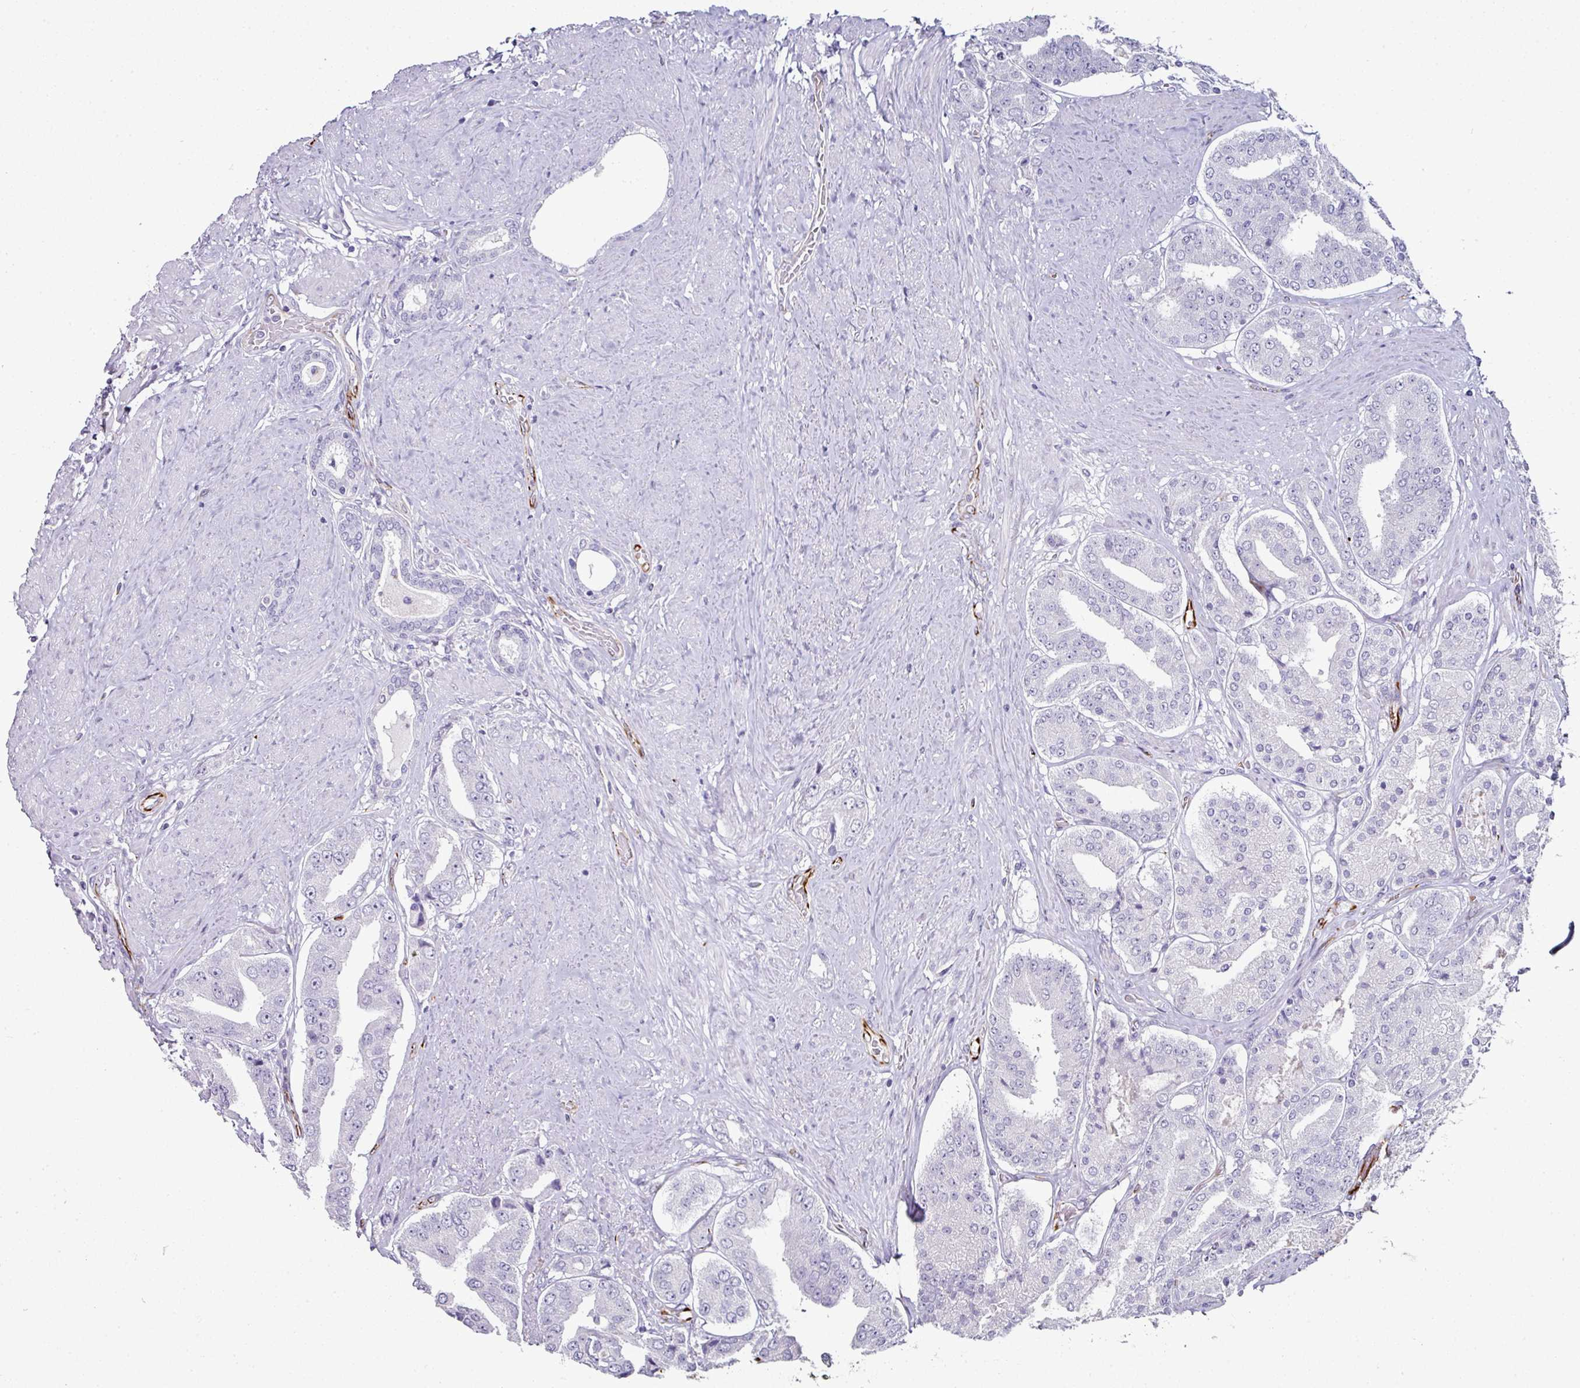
{"staining": {"intensity": "negative", "quantity": "none", "location": "none"}, "tissue": "prostate cancer", "cell_type": "Tumor cells", "image_type": "cancer", "snomed": [{"axis": "morphology", "description": "Adenocarcinoma, High grade"}, {"axis": "topography", "description": "Prostate"}], "caption": "Tumor cells are negative for brown protein staining in prostate adenocarcinoma (high-grade).", "gene": "TMPRSS9", "patient": {"sex": "male", "age": 63}}